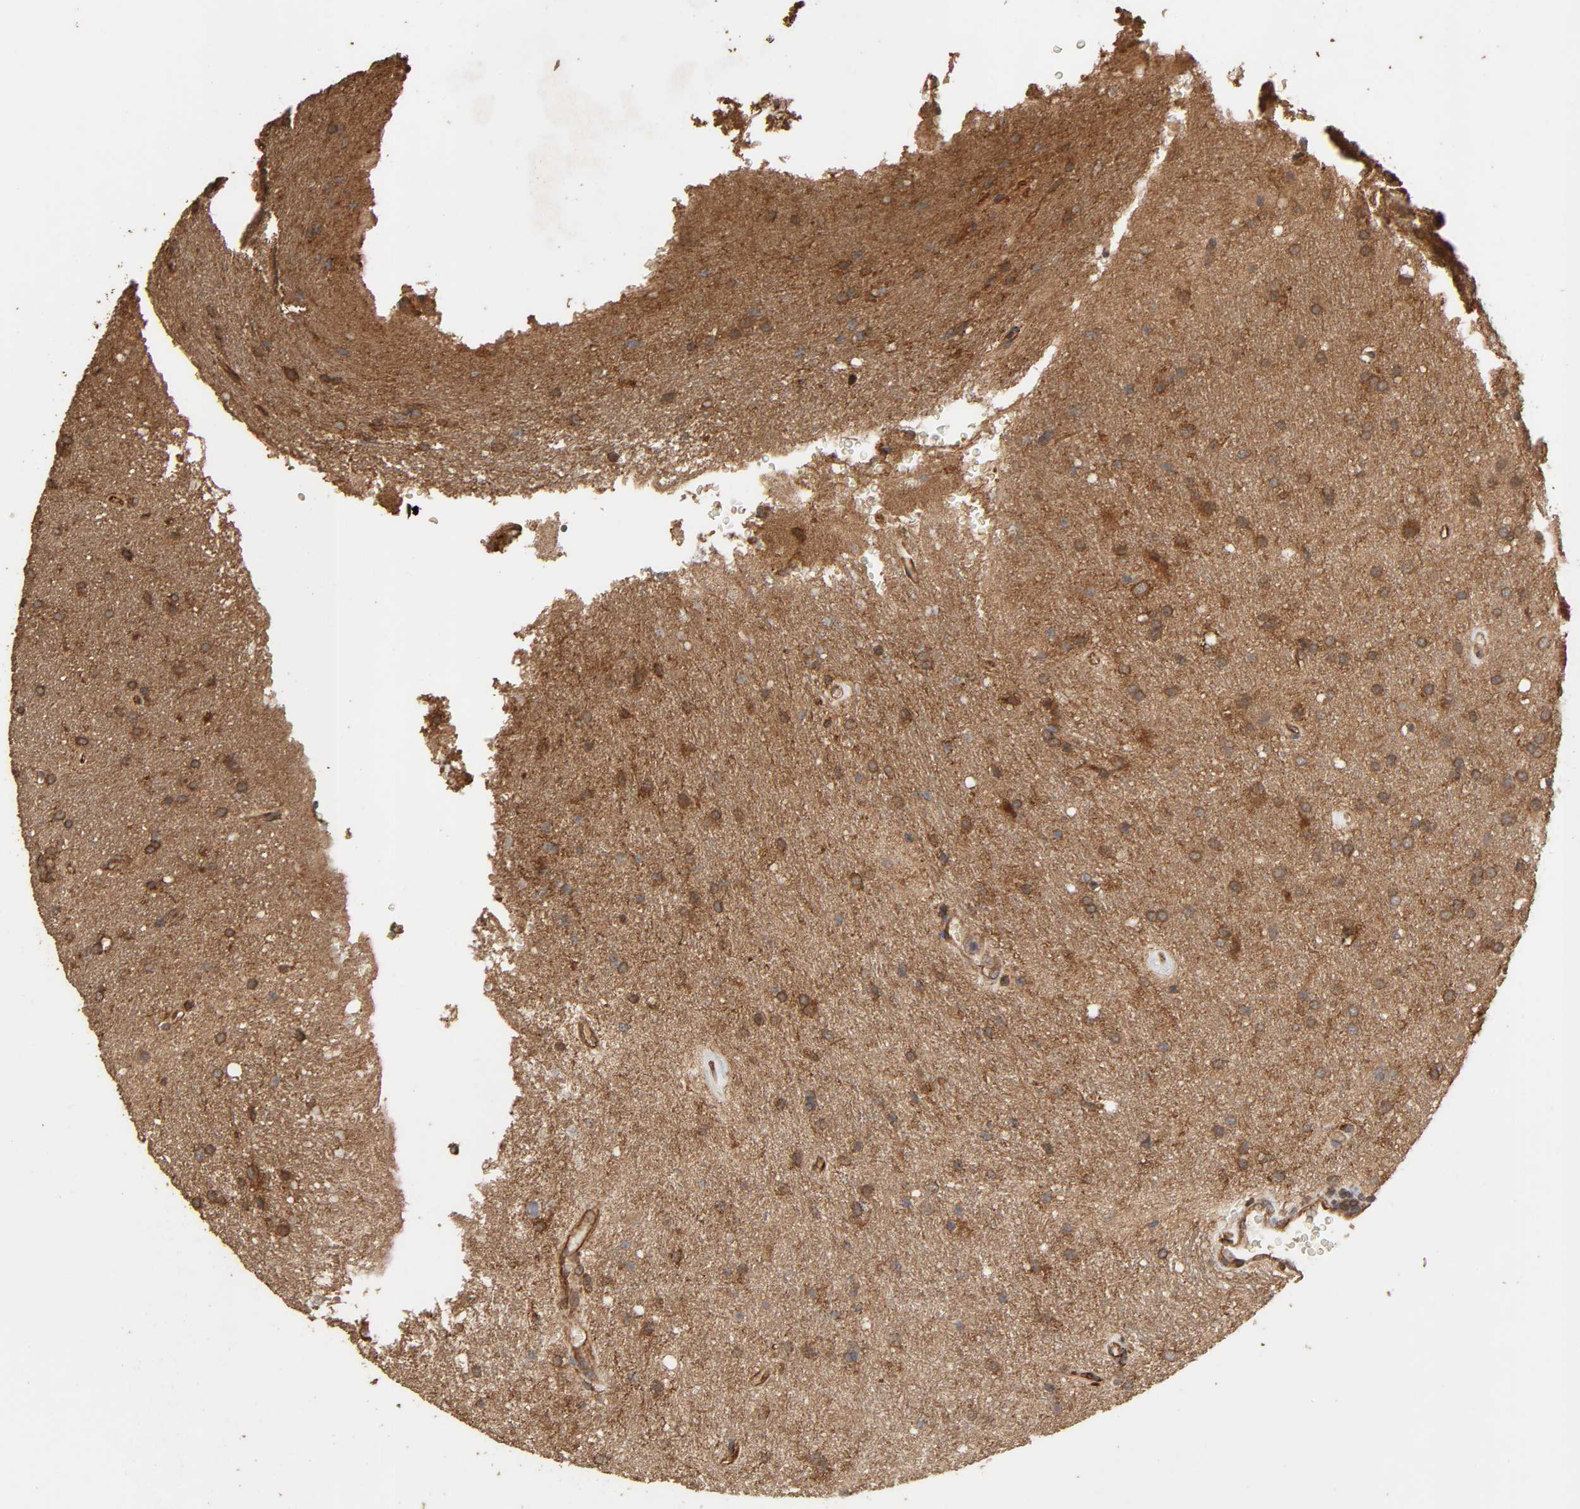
{"staining": {"intensity": "moderate", "quantity": "25%-75%", "location": "cytoplasmic/membranous"}, "tissue": "glioma", "cell_type": "Tumor cells", "image_type": "cancer", "snomed": [{"axis": "morphology", "description": "Normal tissue, NOS"}, {"axis": "morphology", "description": "Glioma, malignant, High grade"}, {"axis": "topography", "description": "Cerebral cortex"}], "caption": "Human glioma stained for a protein (brown) exhibits moderate cytoplasmic/membranous positive positivity in approximately 25%-75% of tumor cells.", "gene": "RPS6KA6", "patient": {"sex": "male", "age": 56}}